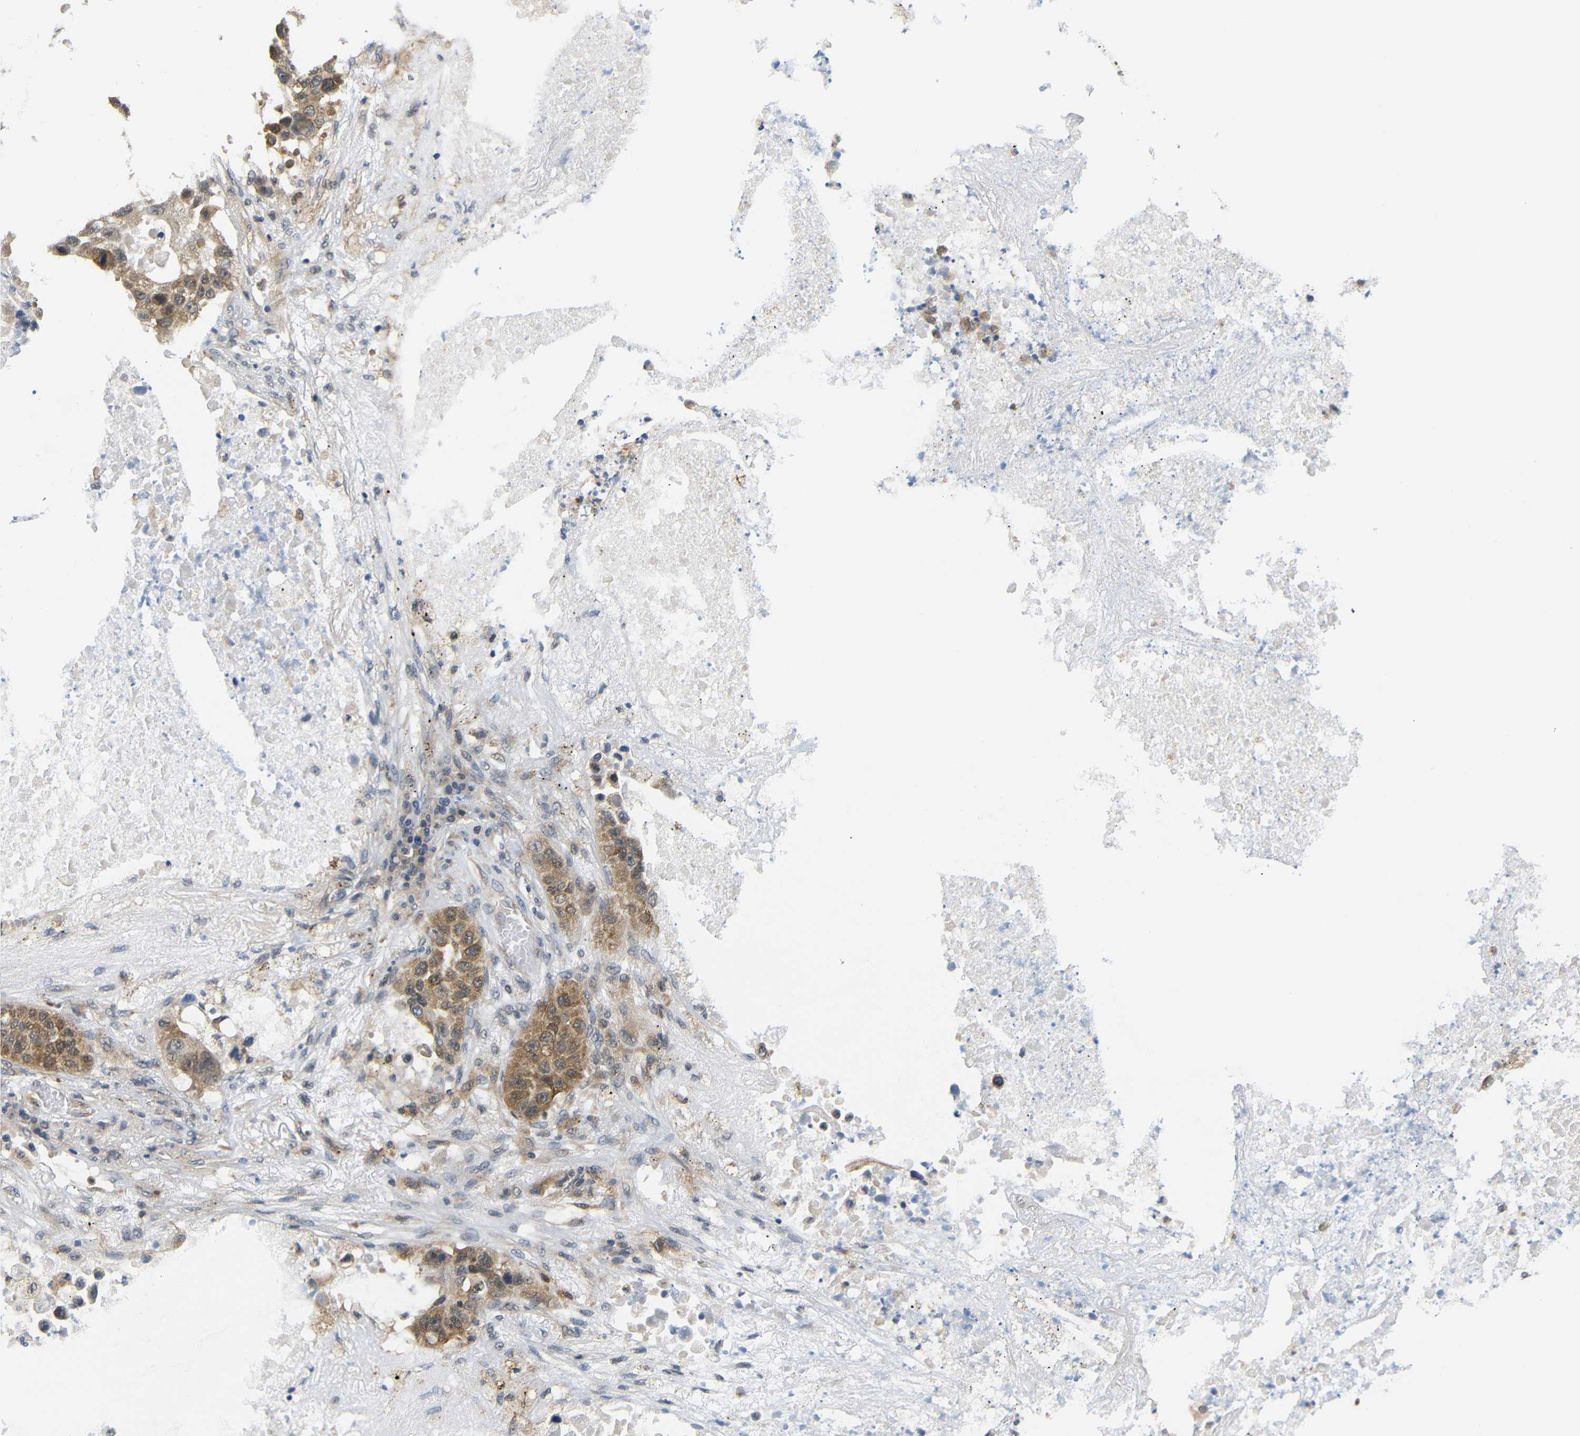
{"staining": {"intensity": "moderate", "quantity": ">75%", "location": "cytoplasmic/membranous"}, "tissue": "lung cancer", "cell_type": "Tumor cells", "image_type": "cancer", "snomed": [{"axis": "morphology", "description": "Squamous cell carcinoma, NOS"}, {"axis": "topography", "description": "Lung"}], "caption": "Lung cancer tissue displays moderate cytoplasmic/membranous positivity in about >75% of tumor cells", "gene": "GJA5", "patient": {"sex": "male", "age": 57}}